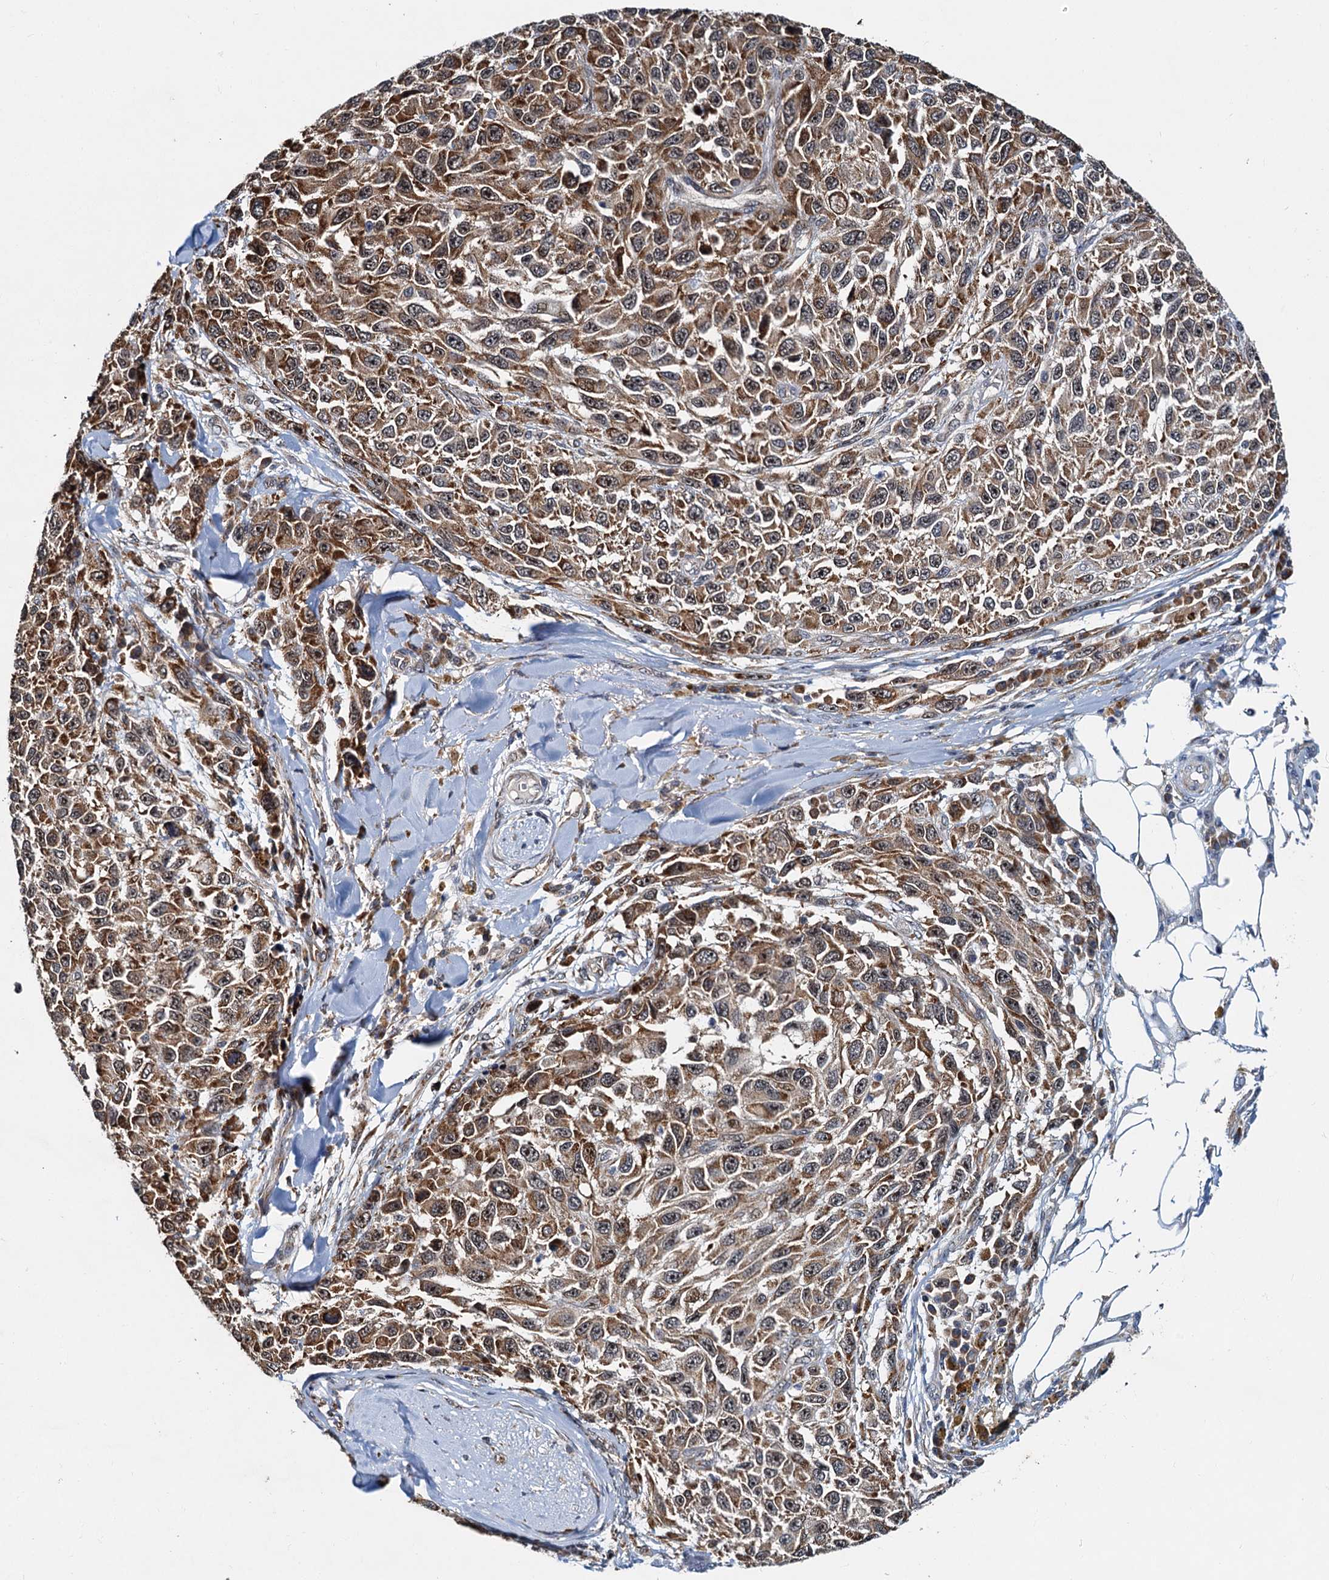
{"staining": {"intensity": "moderate", "quantity": ">75%", "location": "cytoplasmic/membranous,nuclear"}, "tissue": "melanoma", "cell_type": "Tumor cells", "image_type": "cancer", "snomed": [{"axis": "morphology", "description": "Normal tissue, NOS"}, {"axis": "morphology", "description": "Malignant melanoma, NOS"}, {"axis": "topography", "description": "Skin"}], "caption": "An immunohistochemistry (IHC) image of tumor tissue is shown. Protein staining in brown highlights moderate cytoplasmic/membranous and nuclear positivity in melanoma within tumor cells.", "gene": "DNAJC21", "patient": {"sex": "female", "age": 96}}